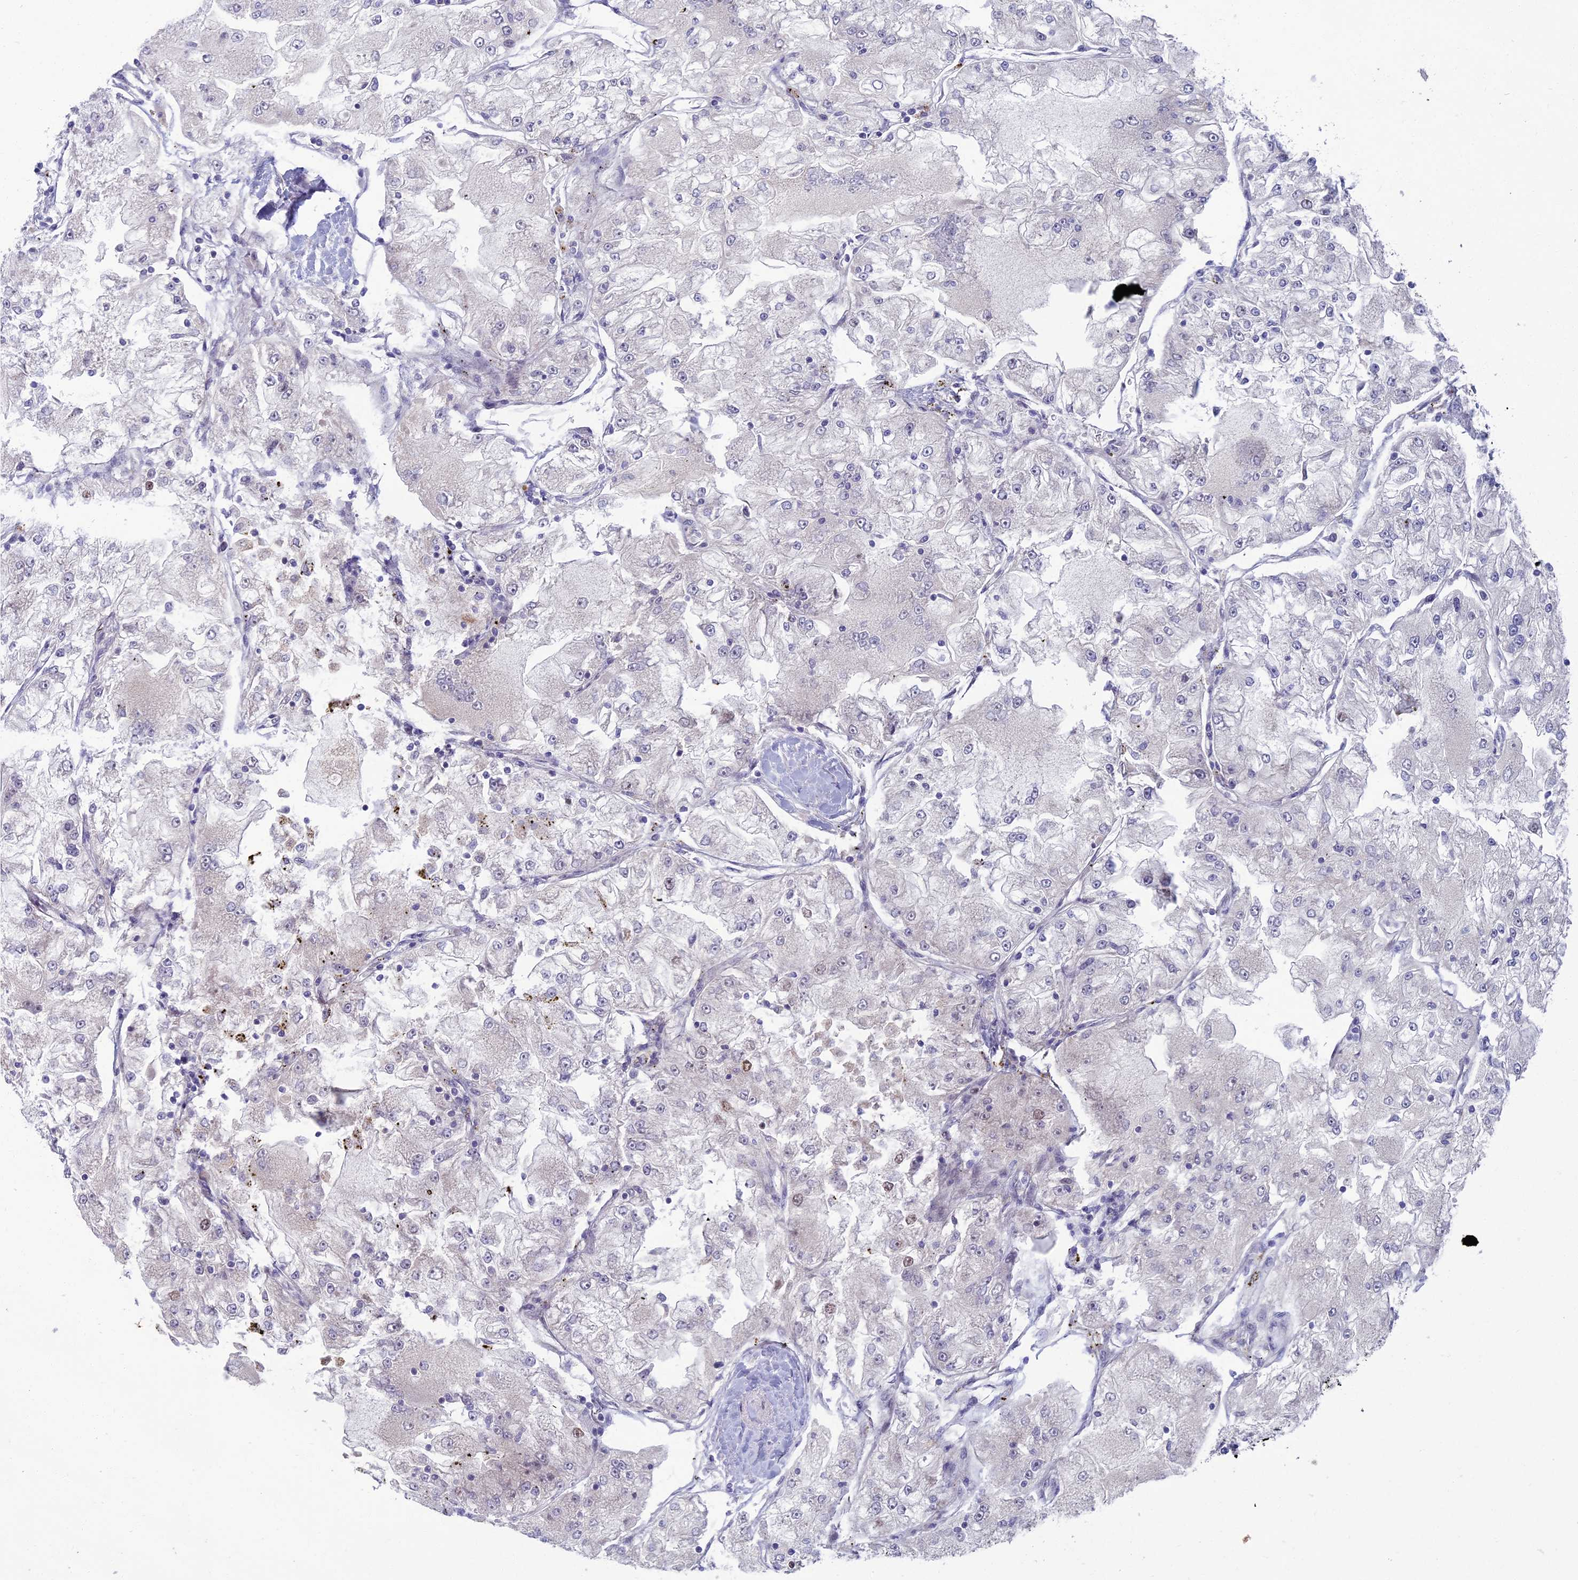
{"staining": {"intensity": "negative", "quantity": "none", "location": "none"}, "tissue": "renal cancer", "cell_type": "Tumor cells", "image_type": "cancer", "snomed": [{"axis": "morphology", "description": "Adenocarcinoma, NOS"}, {"axis": "topography", "description": "Kidney"}], "caption": "IHC histopathology image of neoplastic tissue: adenocarcinoma (renal) stained with DAB (3,3'-diaminobenzidine) reveals no significant protein staining in tumor cells.", "gene": "LIG1", "patient": {"sex": "female", "age": 72}}